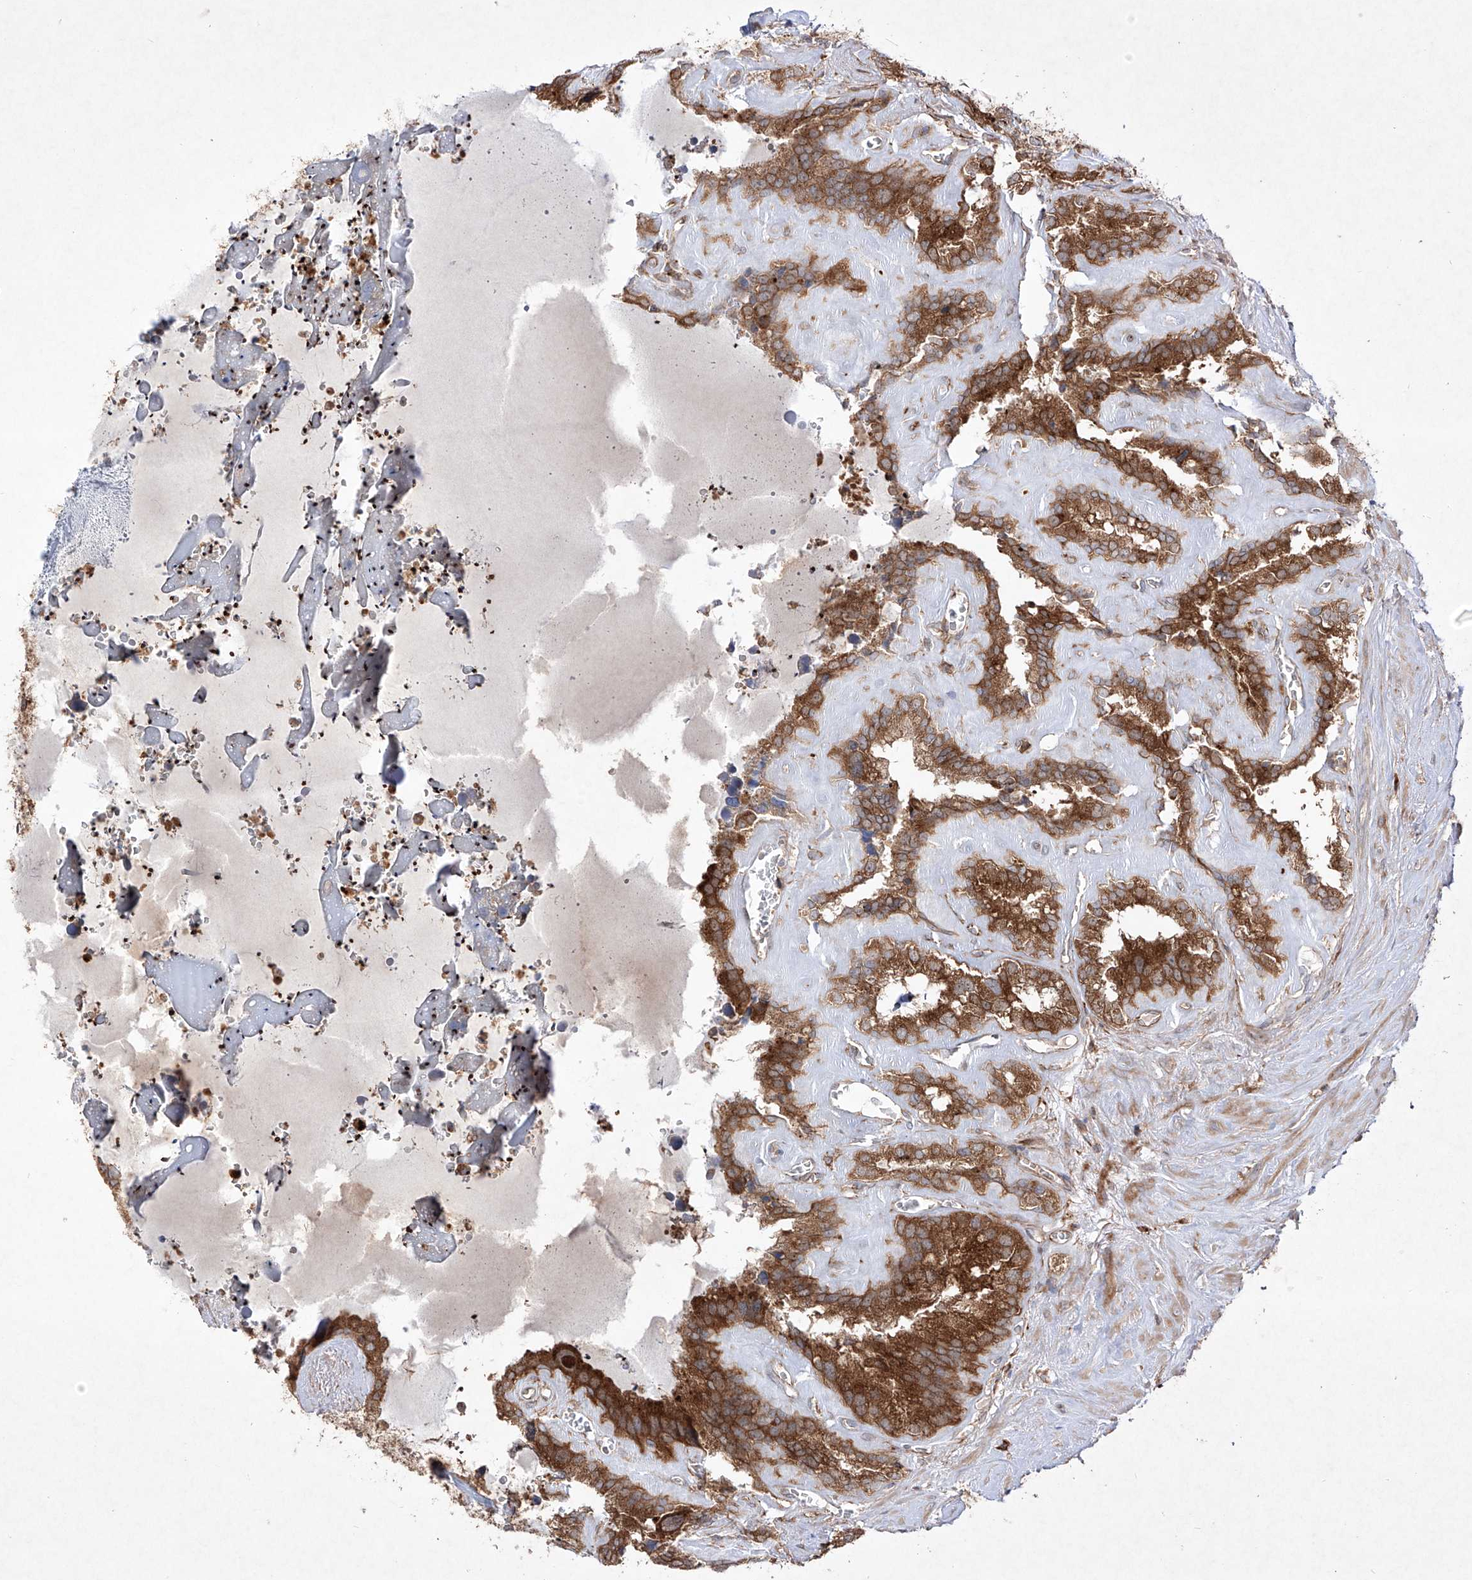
{"staining": {"intensity": "strong", "quantity": ">75%", "location": "cytoplasmic/membranous"}, "tissue": "seminal vesicle", "cell_type": "Glandular cells", "image_type": "normal", "snomed": [{"axis": "morphology", "description": "Normal tissue, NOS"}, {"axis": "topography", "description": "Prostate"}, {"axis": "topography", "description": "Seminal veicle"}], "caption": "IHC histopathology image of unremarkable seminal vesicle stained for a protein (brown), which demonstrates high levels of strong cytoplasmic/membranous expression in approximately >75% of glandular cells.", "gene": "YKT6", "patient": {"sex": "male", "age": 59}}